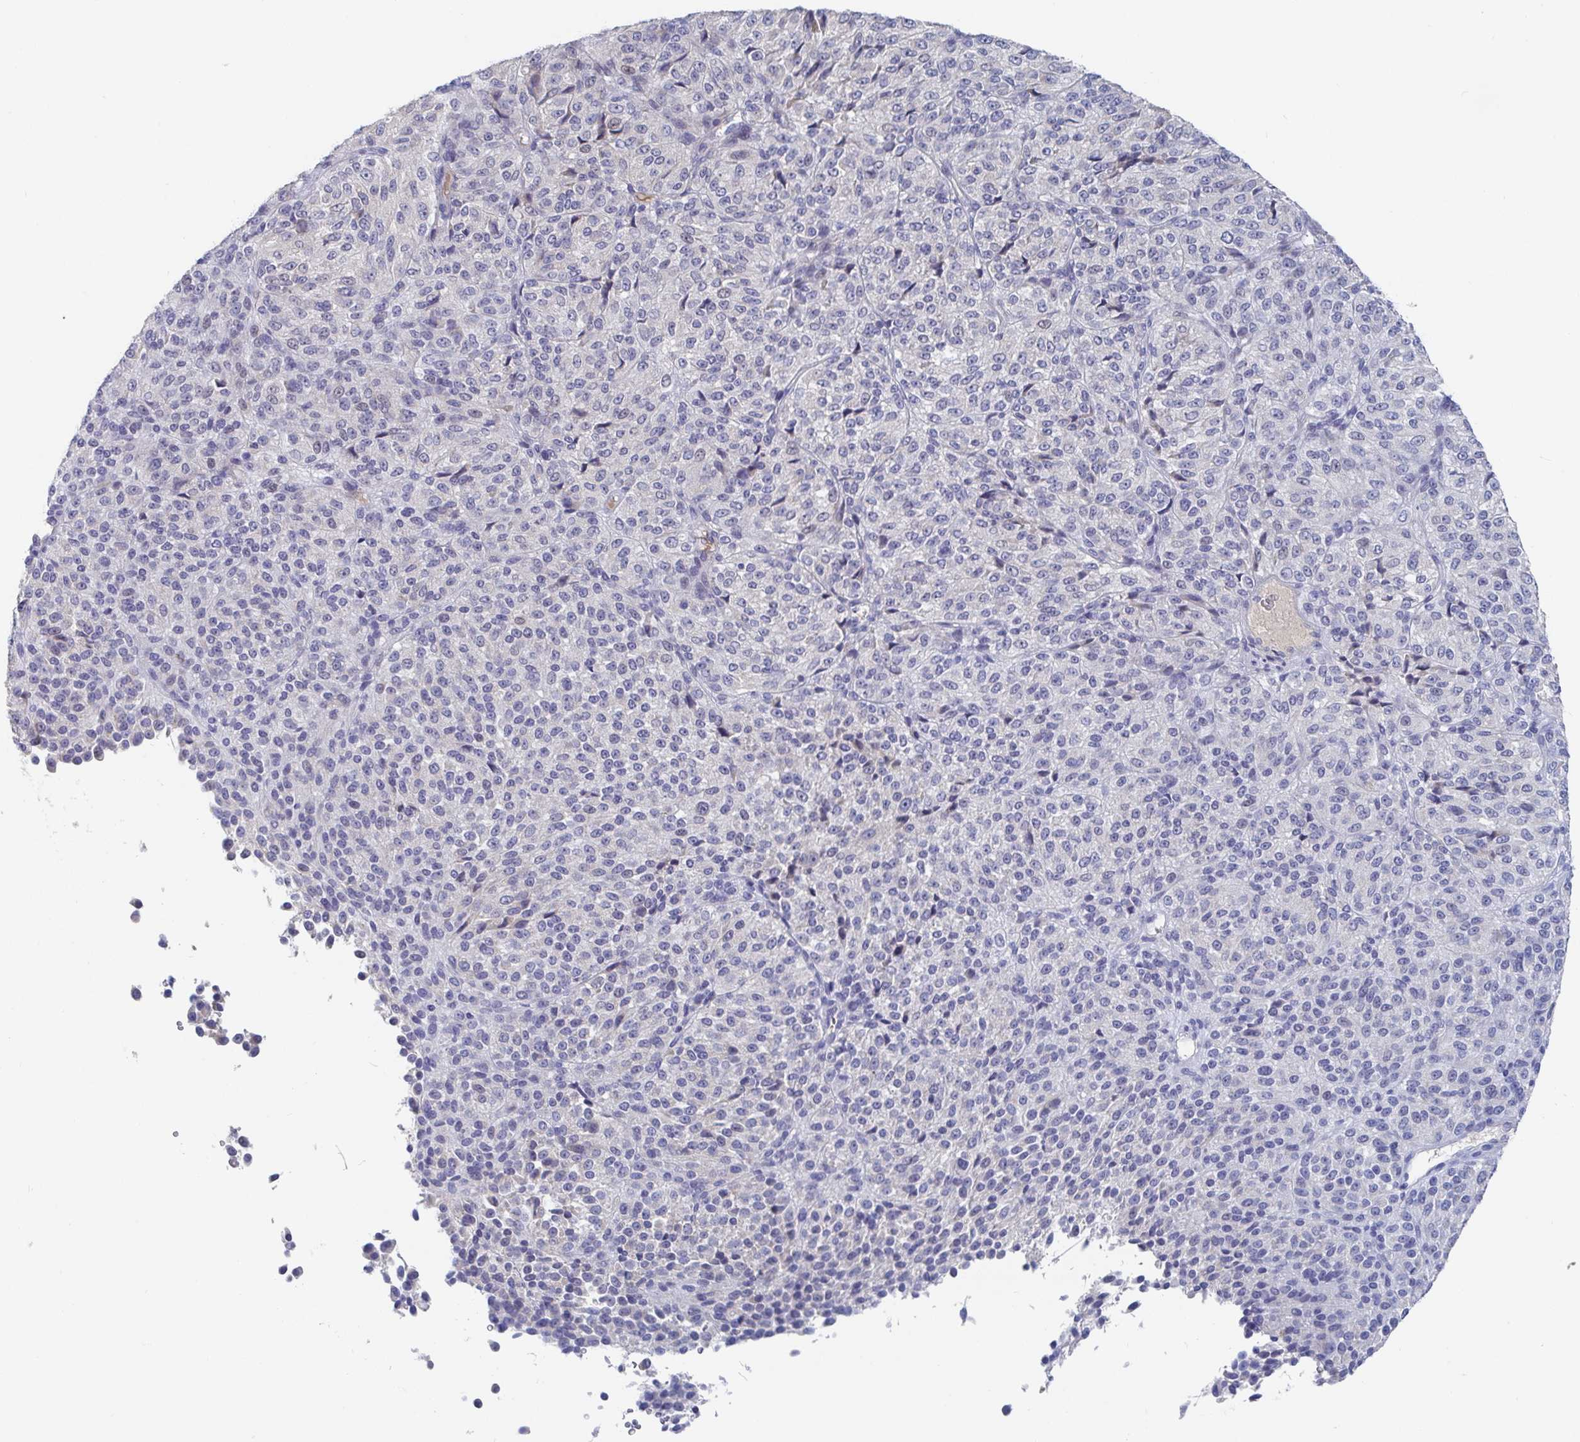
{"staining": {"intensity": "negative", "quantity": "none", "location": "none"}, "tissue": "melanoma", "cell_type": "Tumor cells", "image_type": "cancer", "snomed": [{"axis": "morphology", "description": "Malignant melanoma, Metastatic site"}, {"axis": "topography", "description": "Brain"}], "caption": "IHC of malignant melanoma (metastatic site) shows no expression in tumor cells. The staining is performed using DAB brown chromogen with nuclei counter-stained in using hematoxylin.", "gene": "ZNF430", "patient": {"sex": "female", "age": 56}}